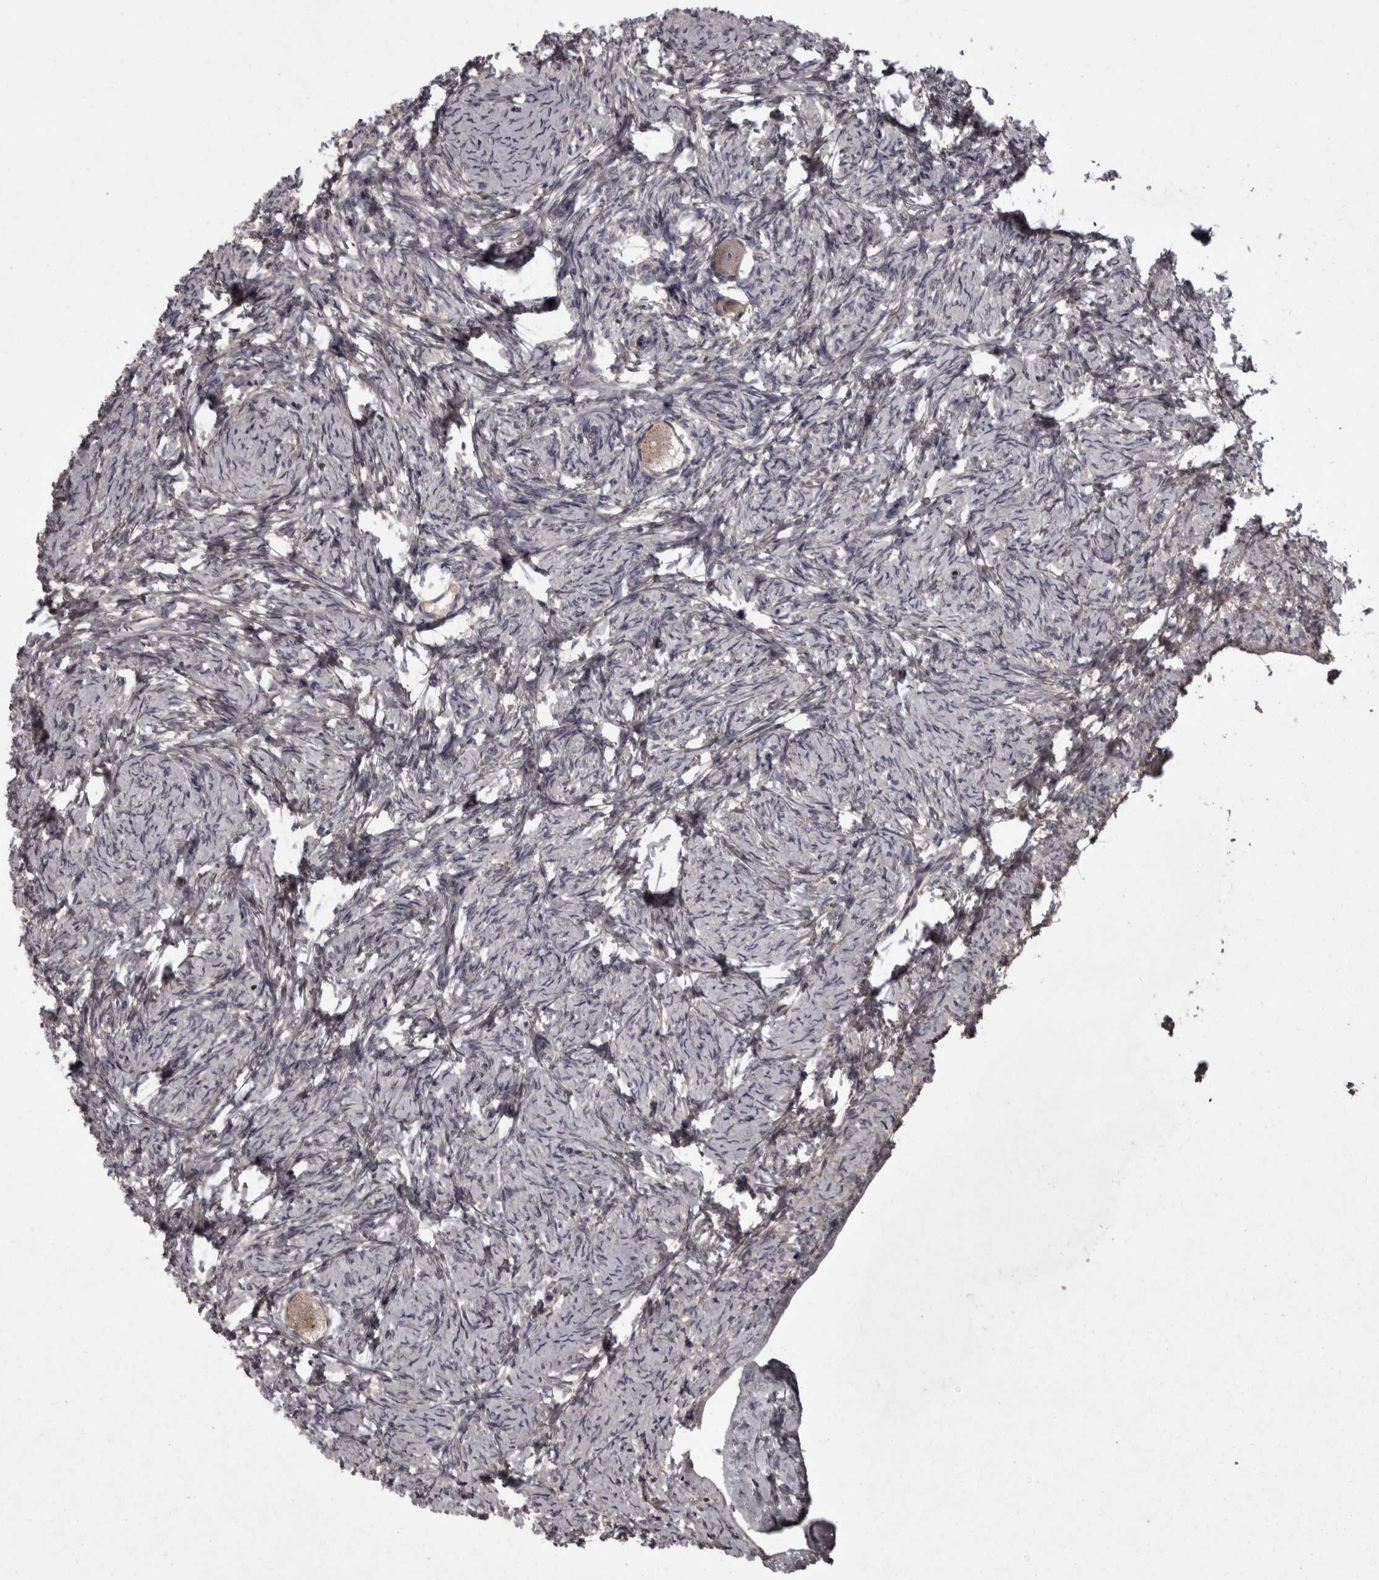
{"staining": {"intensity": "weak", "quantity": ">75%", "location": "cytoplasmic/membranous"}, "tissue": "ovary", "cell_type": "Follicle cells", "image_type": "normal", "snomed": [{"axis": "morphology", "description": "Normal tissue, NOS"}, {"axis": "topography", "description": "Ovary"}], "caption": "Human ovary stained with a brown dye demonstrates weak cytoplasmic/membranous positive staining in approximately >75% of follicle cells.", "gene": "PCDH17", "patient": {"sex": "female", "age": 34}}